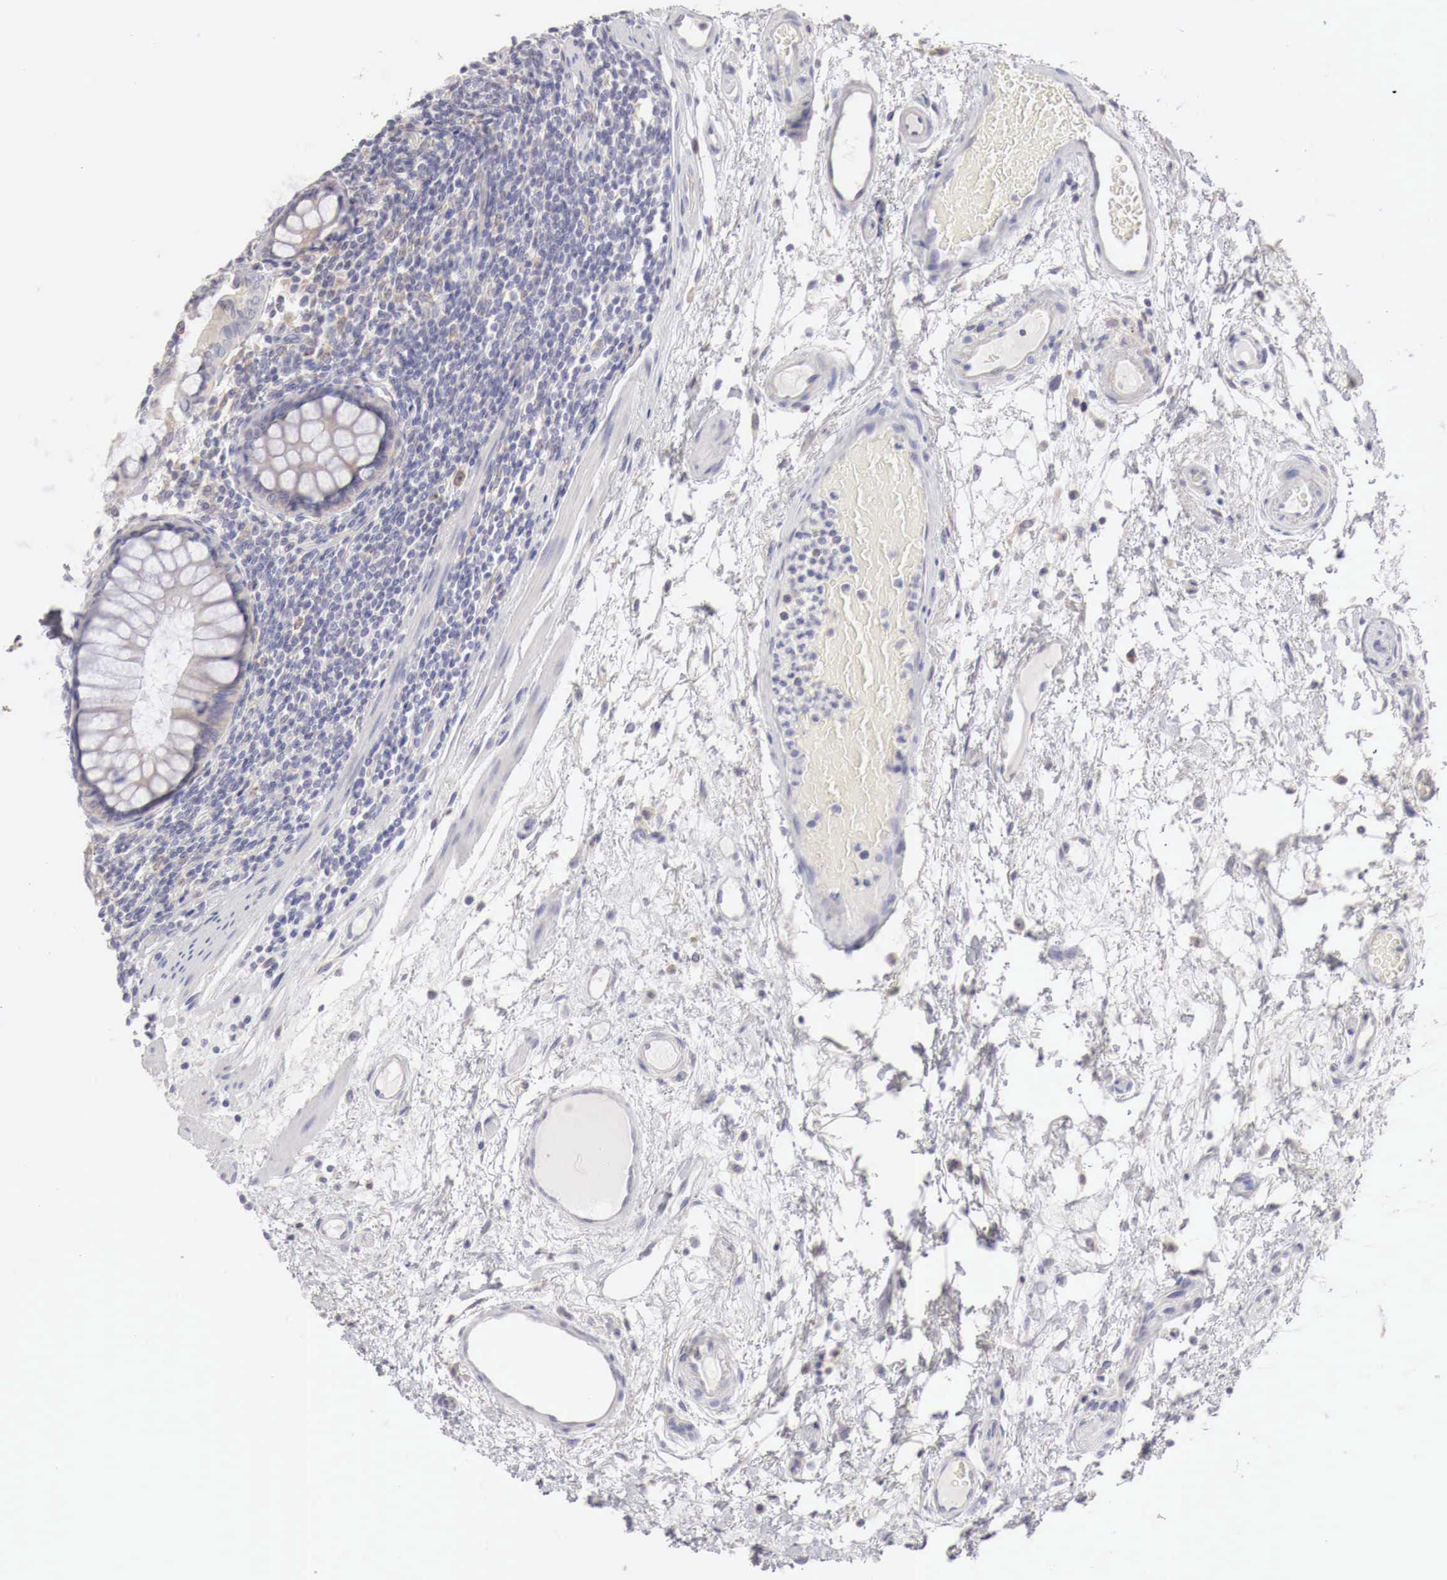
{"staining": {"intensity": "negative", "quantity": "none", "location": "none"}, "tissue": "colon", "cell_type": "Endothelial cells", "image_type": "normal", "snomed": [{"axis": "morphology", "description": "Normal tissue, NOS"}, {"axis": "topography", "description": "Colon"}], "caption": "This is a histopathology image of immunohistochemistry staining of unremarkable colon, which shows no staining in endothelial cells.", "gene": "NSDHL", "patient": {"sex": "male", "age": 1}}